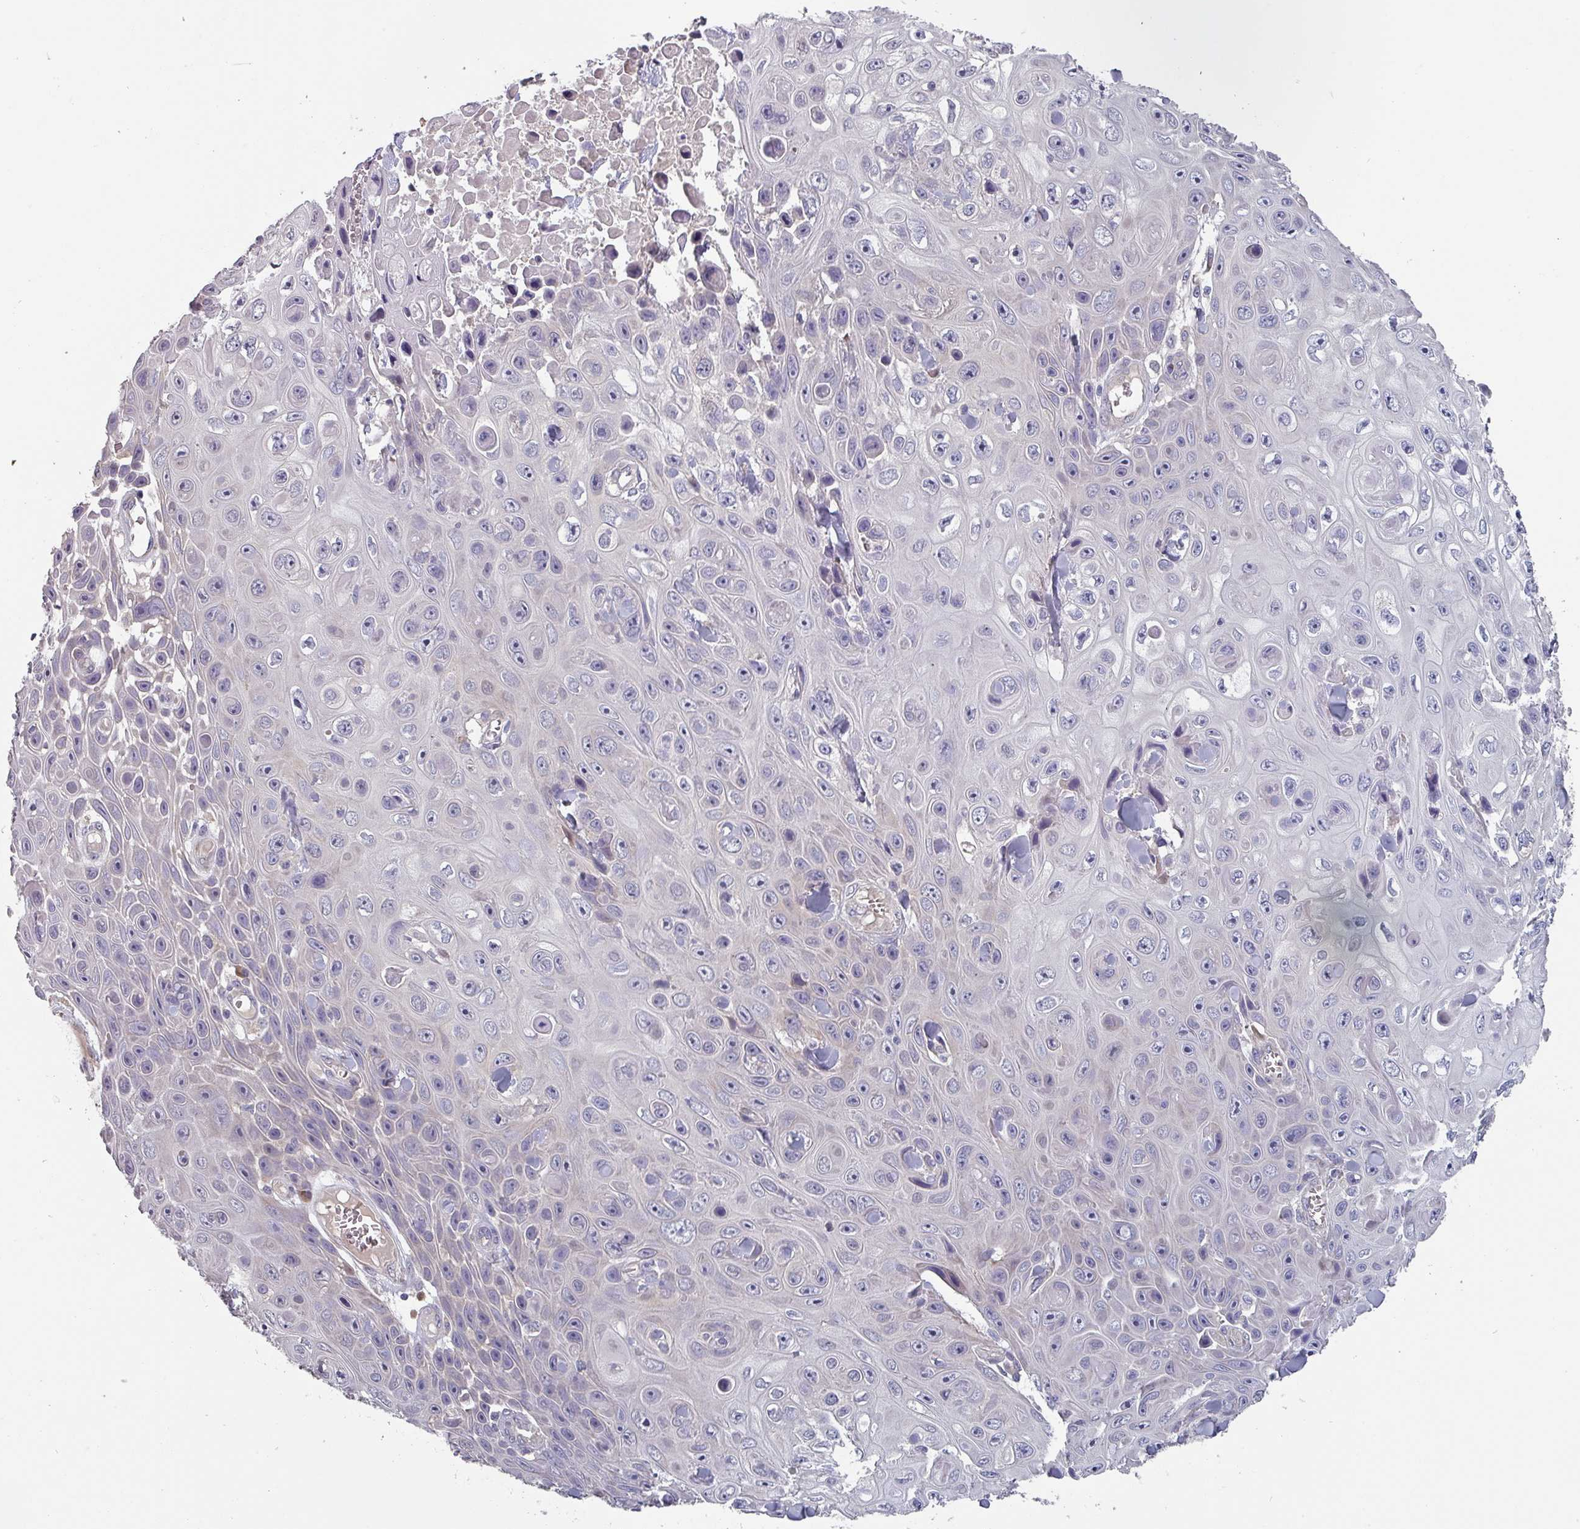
{"staining": {"intensity": "negative", "quantity": "none", "location": "none"}, "tissue": "skin cancer", "cell_type": "Tumor cells", "image_type": "cancer", "snomed": [{"axis": "morphology", "description": "Squamous cell carcinoma, NOS"}, {"axis": "topography", "description": "Skin"}], "caption": "Tumor cells show no significant staining in squamous cell carcinoma (skin).", "gene": "PRAMEF8", "patient": {"sex": "male", "age": 82}}